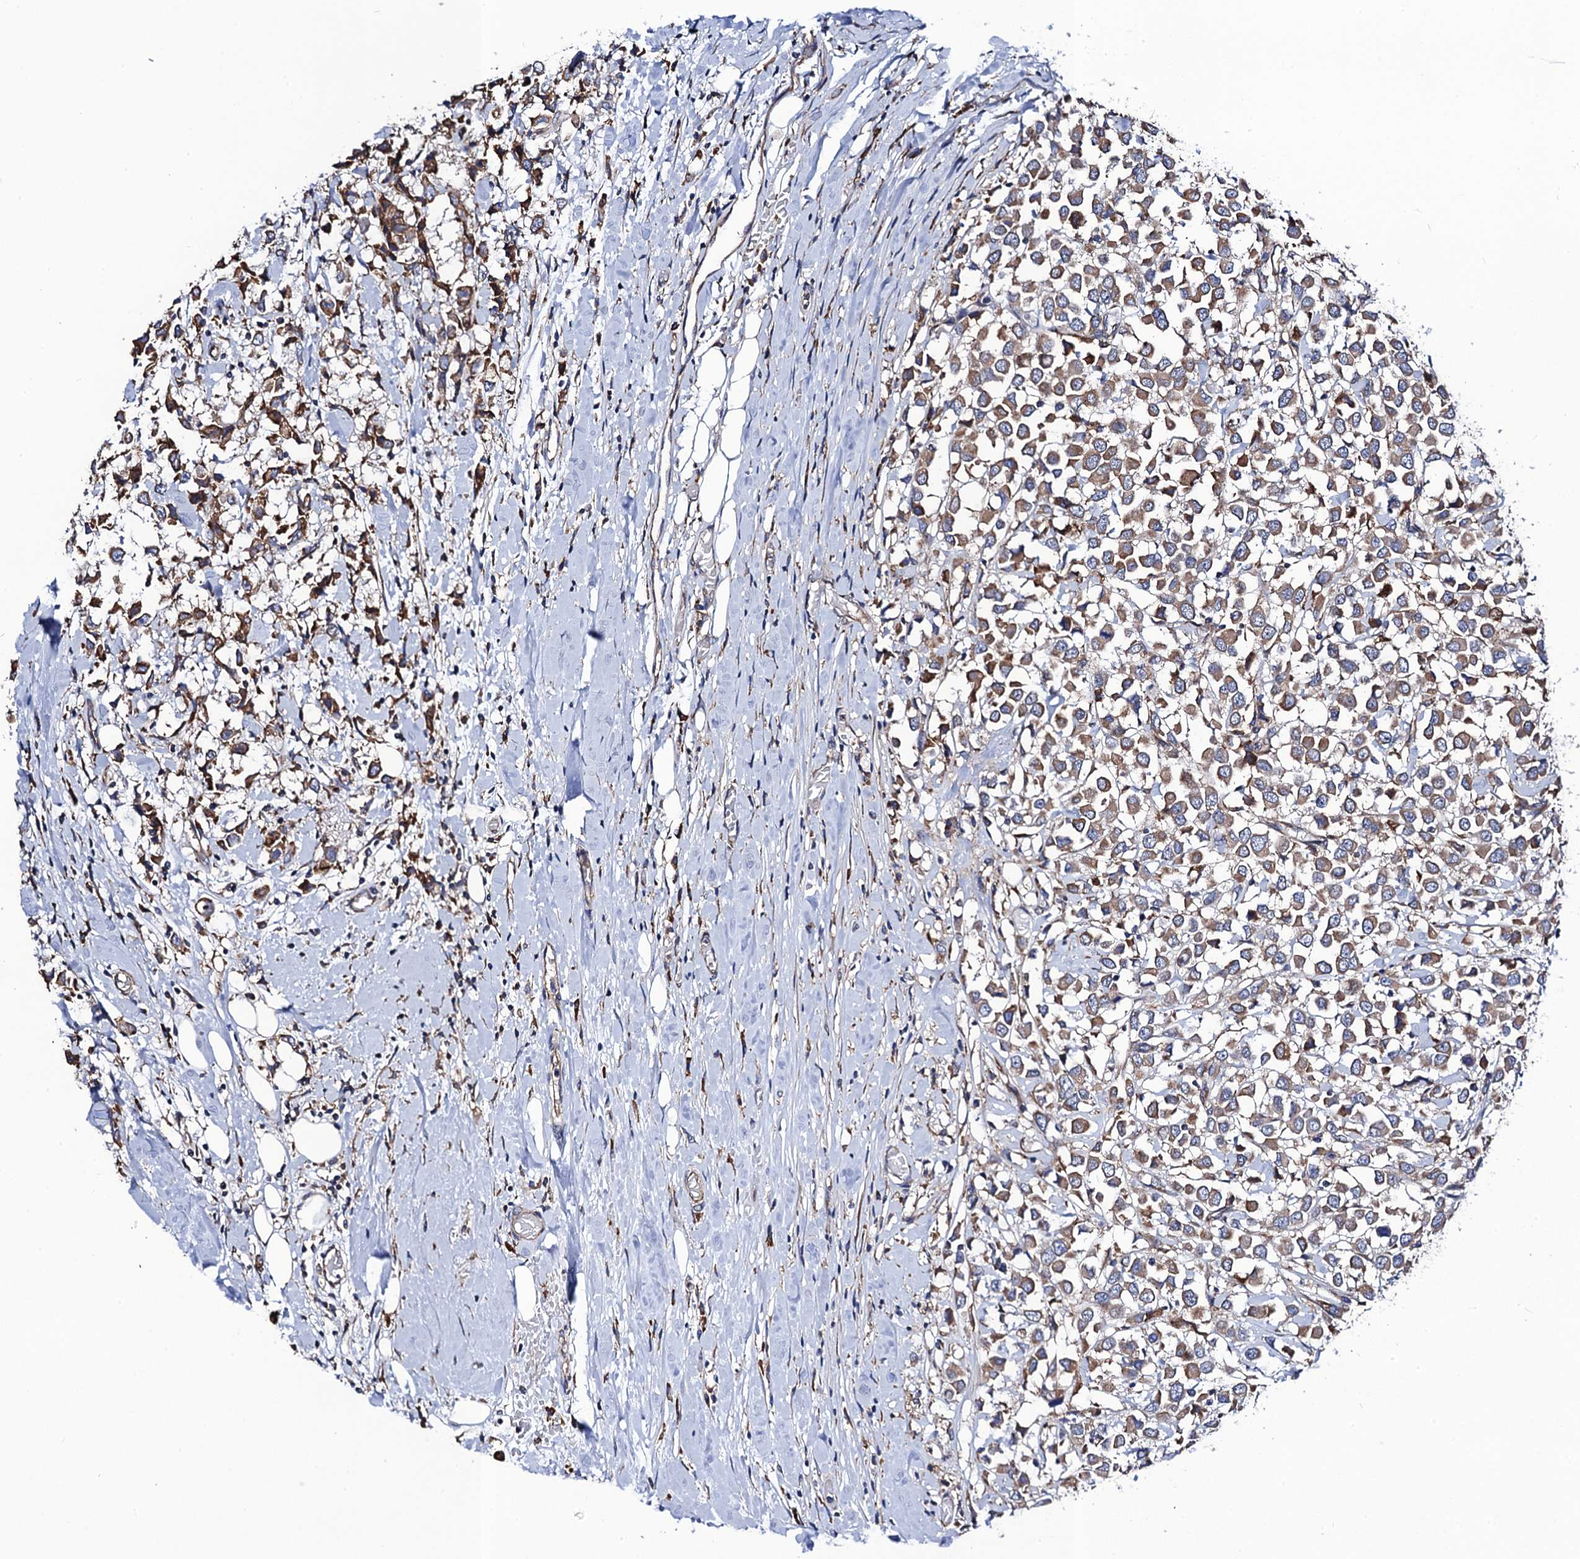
{"staining": {"intensity": "moderate", "quantity": ">75%", "location": "cytoplasmic/membranous"}, "tissue": "breast cancer", "cell_type": "Tumor cells", "image_type": "cancer", "snomed": [{"axis": "morphology", "description": "Duct carcinoma"}, {"axis": "topography", "description": "Breast"}], "caption": "Breast cancer (invasive ductal carcinoma) tissue displays moderate cytoplasmic/membranous expression in approximately >75% of tumor cells, visualized by immunohistochemistry.", "gene": "PGLS", "patient": {"sex": "female", "age": 61}}